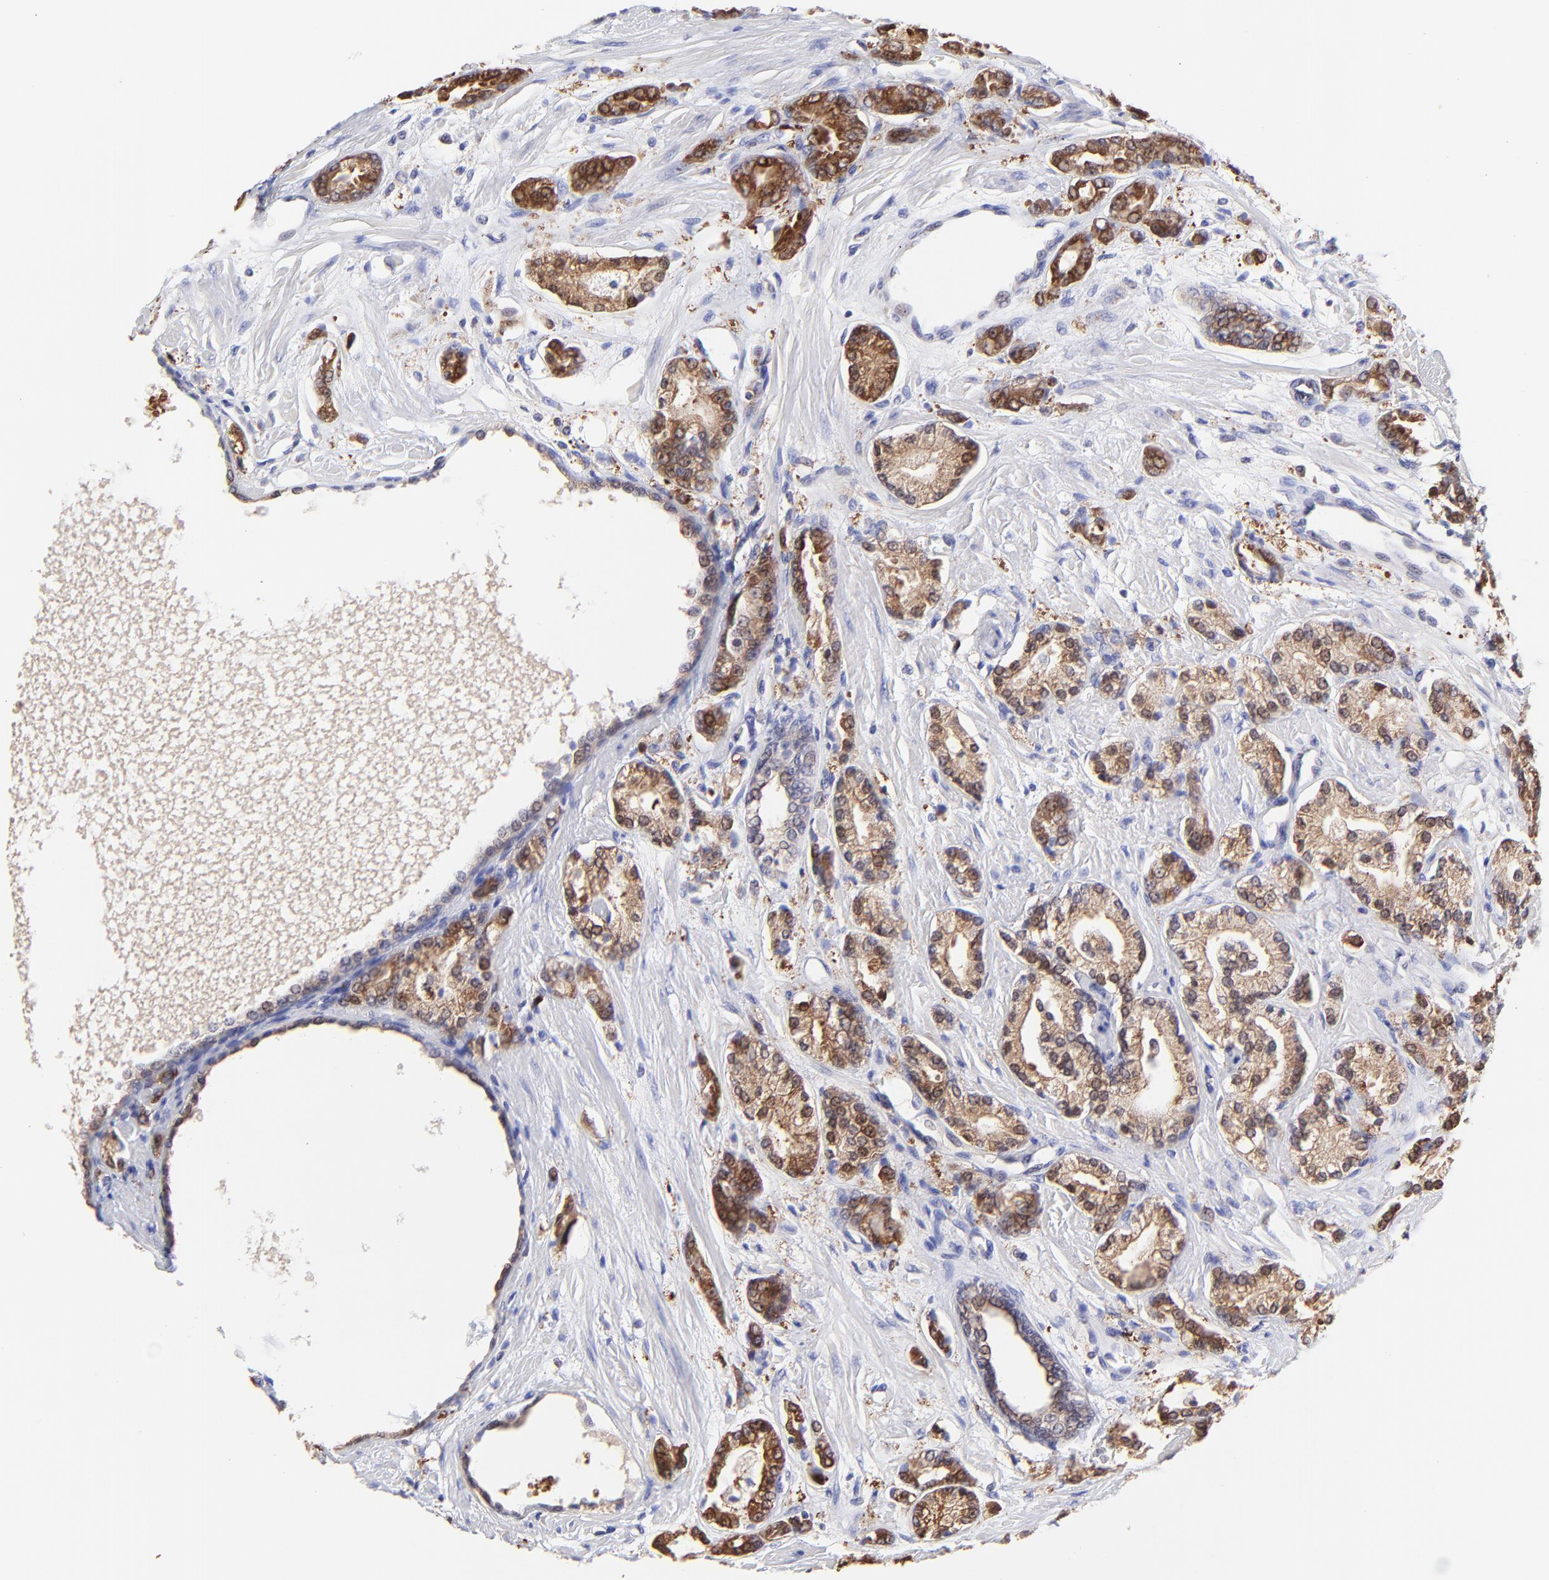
{"staining": {"intensity": "weak", "quantity": ">75%", "location": "cytoplasmic/membranous"}, "tissue": "prostate cancer", "cell_type": "Tumor cells", "image_type": "cancer", "snomed": [{"axis": "morphology", "description": "Adenocarcinoma, High grade"}, {"axis": "topography", "description": "Prostate"}], "caption": "Prostate high-grade adenocarcinoma stained with a brown dye shows weak cytoplasmic/membranous positive staining in approximately >75% of tumor cells.", "gene": "HYAL1", "patient": {"sex": "male", "age": 71}}